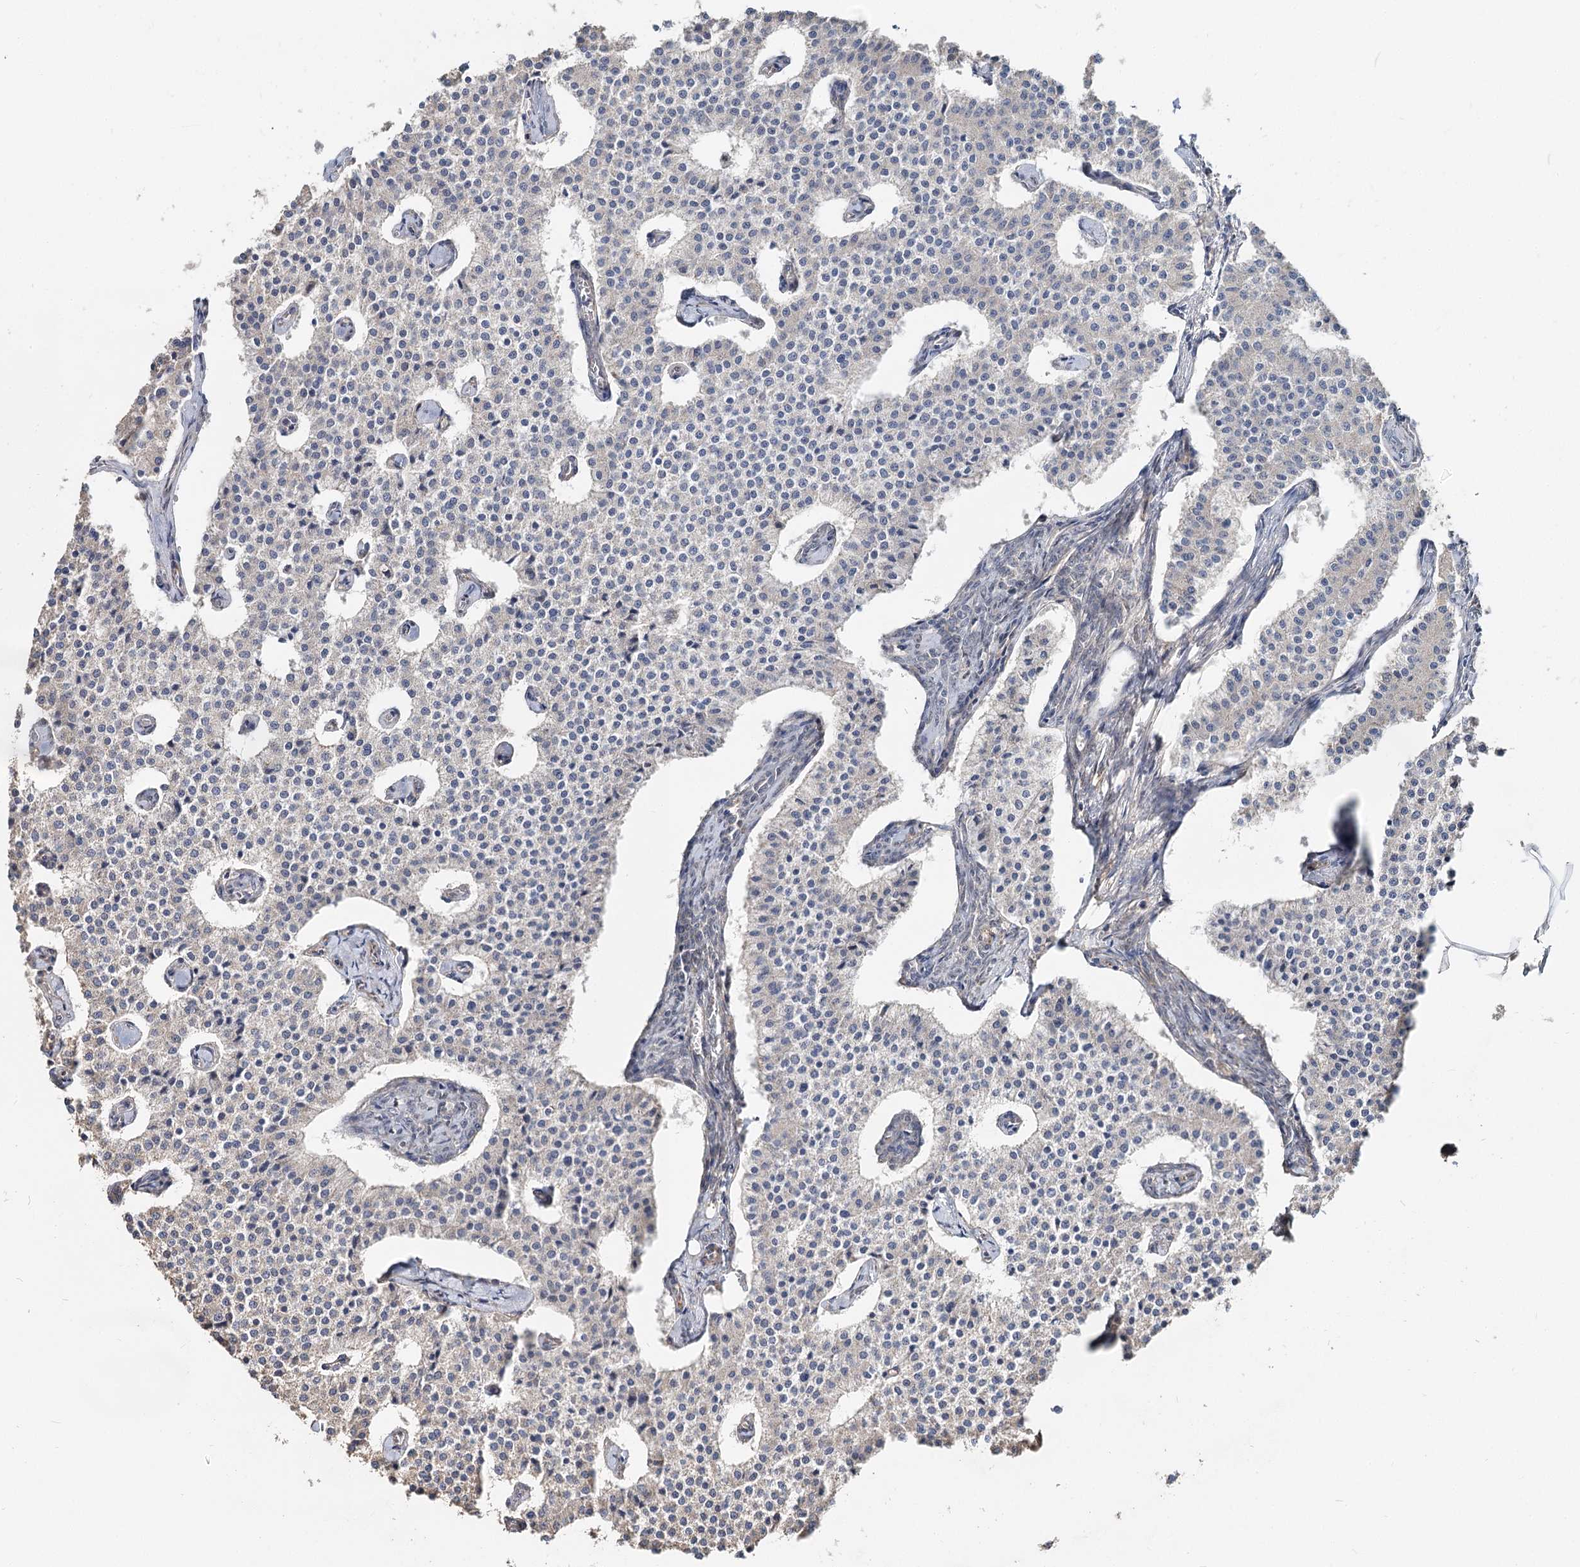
{"staining": {"intensity": "negative", "quantity": "none", "location": "none"}, "tissue": "carcinoid", "cell_type": "Tumor cells", "image_type": "cancer", "snomed": [{"axis": "morphology", "description": "Carcinoid, malignant, NOS"}, {"axis": "topography", "description": "Colon"}], "caption": "The IHC photomicrograph has no significant positivity in tumor cells of carcinoid tissue.", "gene": "SPART", "patient": {"sex": "female", "age": 52}}